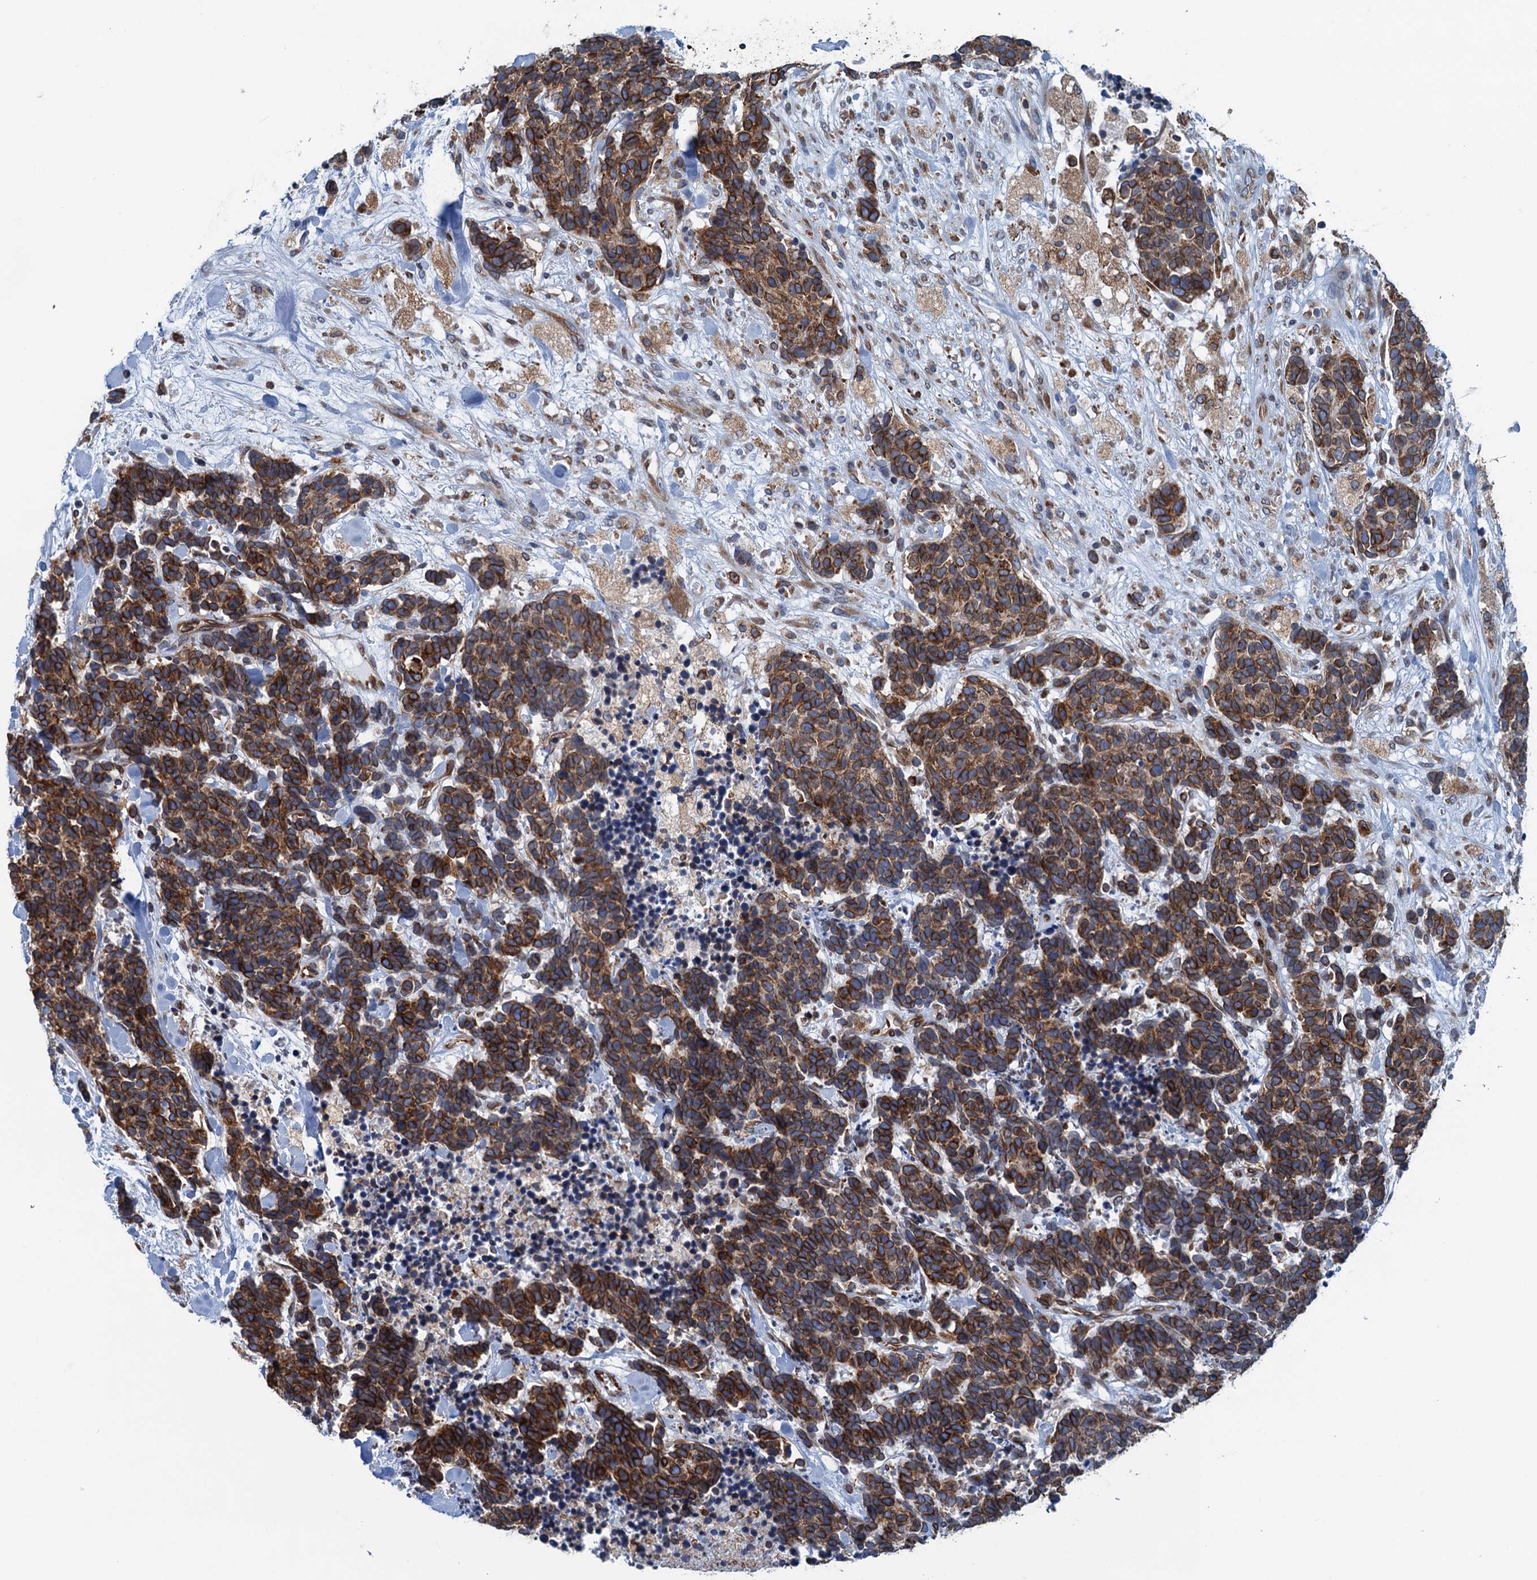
{"staining": {"intensity": "moderate", "quantity": ">75%", "location": "cytoplasmic/membranous"}, "tissue": "carcinoid", "cell_type": "Tumor cells", "image_type": "cancer", "snomed": [{"axis": "morphology", "description": "Carcinoma, NOS"}, {"axis": "morphology", "description": "Carcinoid, malignant, NOS"}, {"axis": "topography", "description": "Prostate"}], "caption": "Immunohistochemical staining of malignant carcinoid reveals medium levels of moderate cytoplasmic/membranous positivity in about >75% of tumor cells. (Stains: DAB in brown, nuclei in blue, Microscopy: brightfield microscopy at high magnification).", "gene": "TMEM205", "patient": {"sex": "male", "age": 57}}